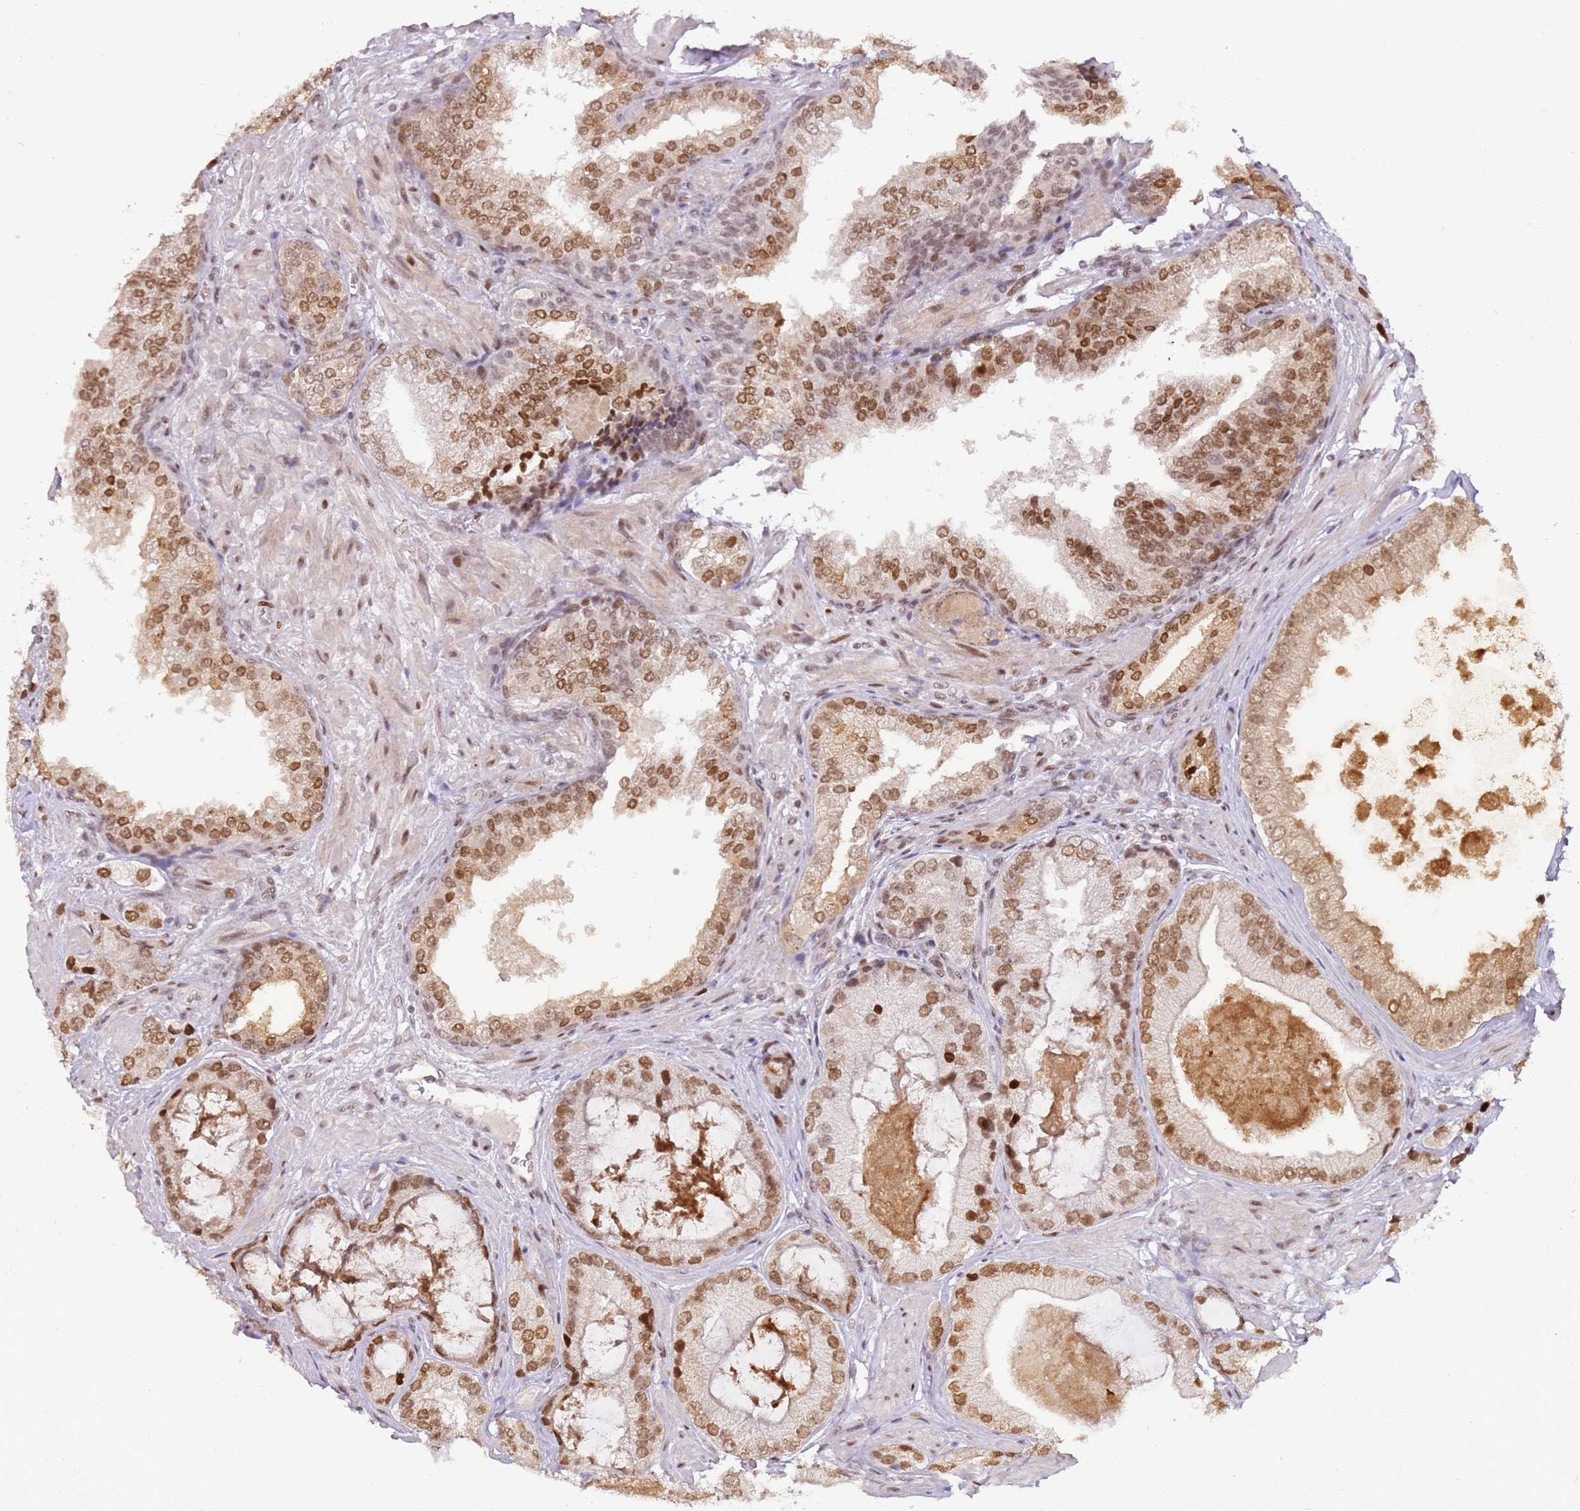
{"staining": {"intensity": "moderate", "quantity": ">75%", "location": "nuclear"}, "tissue": "prostate cancer", "cell_type": "Tumor cells", "image_type": "cancer", "snomed": [{"axis": "morphology", "description": "Adenocarcinoma, High grade"}, {"axis": "topography", "description": "Prostate"}], "caption": "Immunohistochemical staining of adenocarcinoma (high-grade) (prostate) reveals medium levels of moderate nuclear protein expression in about >75% of tumor cells.", "gene": "PHC2", "patient": {"sex": "male", "age": 59}}